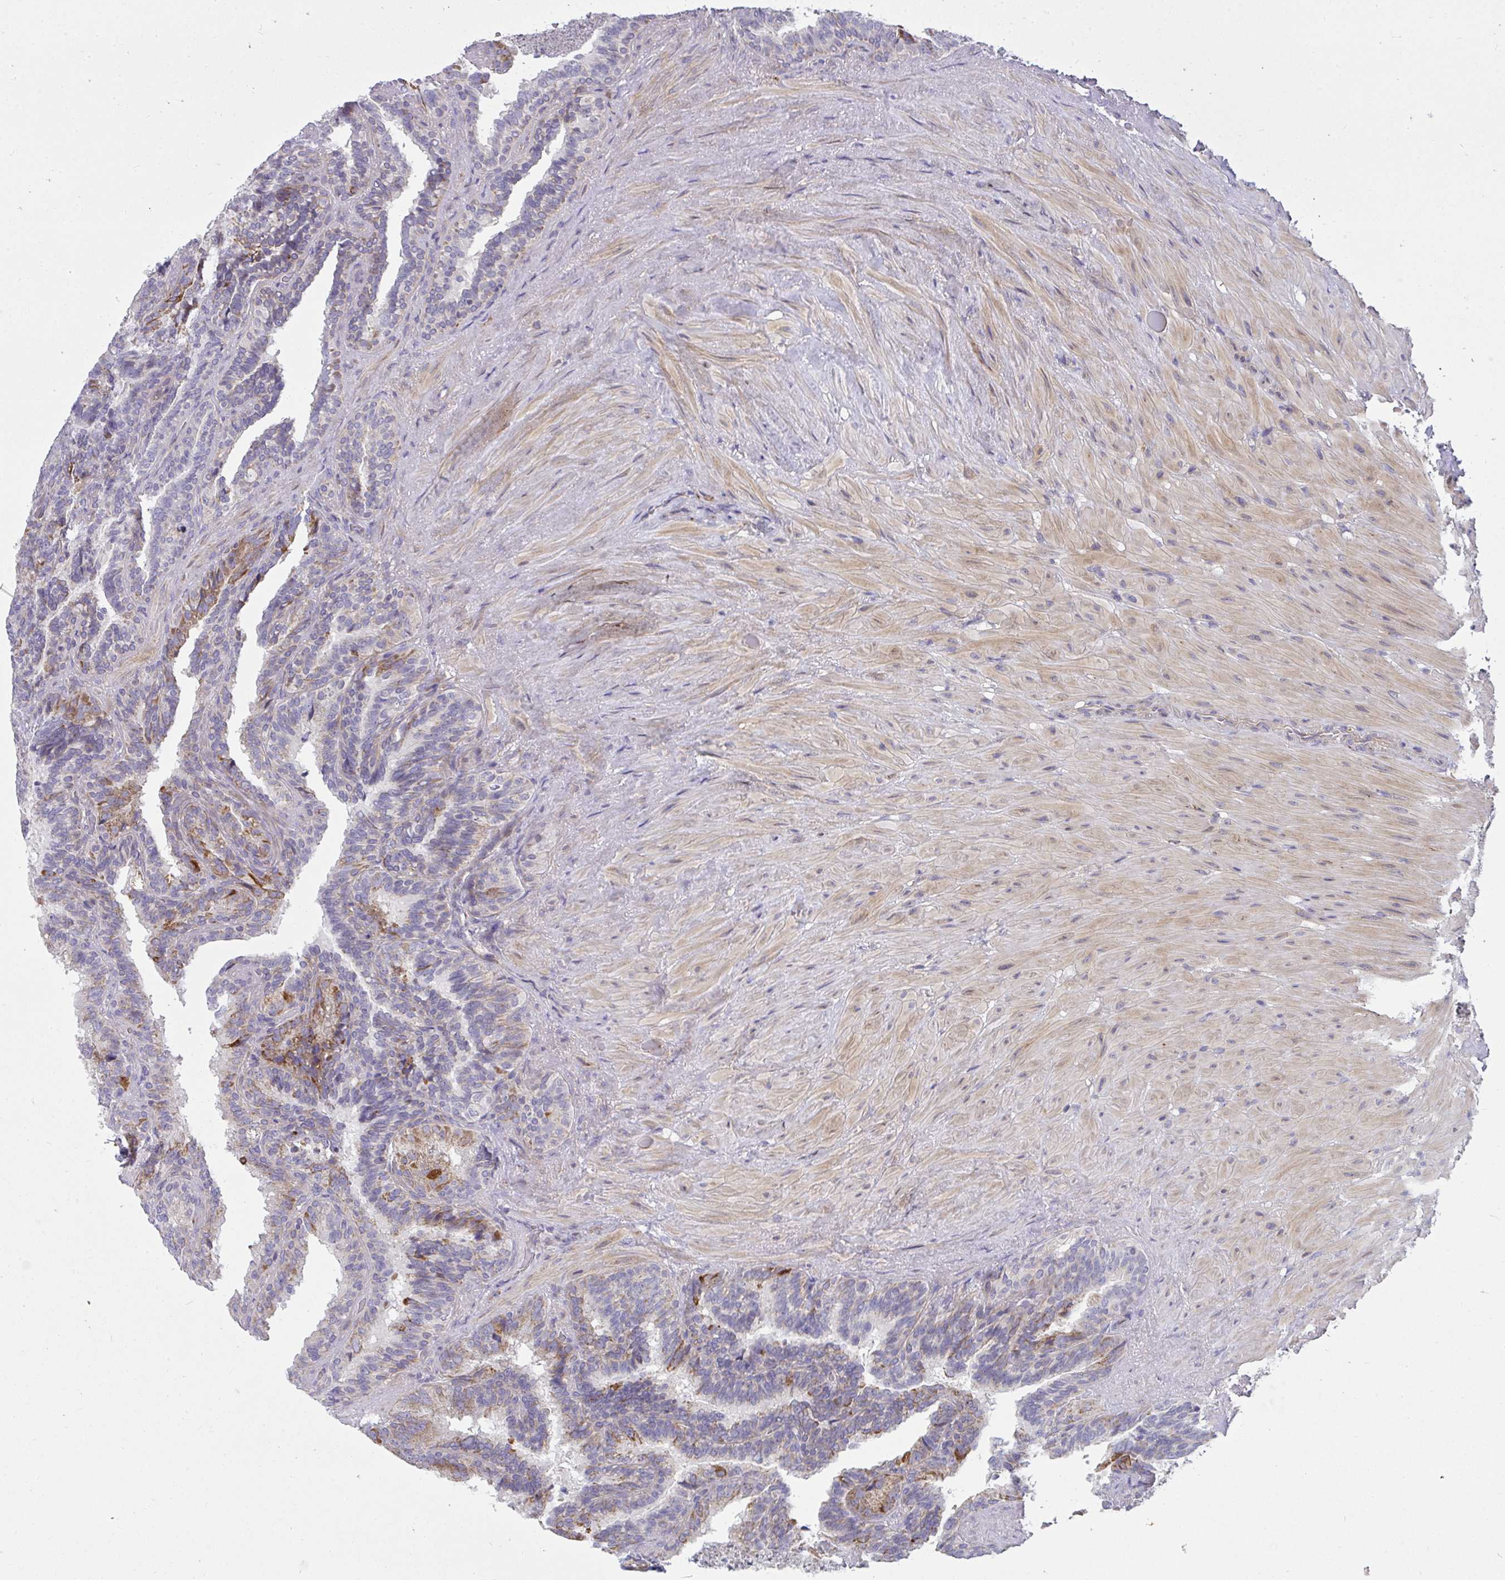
{"staining": {"intensity": "moderate", "quantity": "25%-75%", "location": "cytoplasmic/membranous"}, "tissue": "seminal vesicle", "cell_type": "Glandular cells", "image_type": "normal", "snomed": [{"axis": "morphology", "description": "Normal tissue, NOS"}, {"axis": "topography", "description": "Seminal veicle"}], "caption": "DAB (3,3'-diaminobenzidine) immunohistochemical staining of unremarkable human seminal vesicle demonstrates moderate cytoplasmic/membranous protein staining in approximately 25%-75% of glandular cells.", "gene": "SRRM4", "patient": {"sex": "male", "age": 60}}